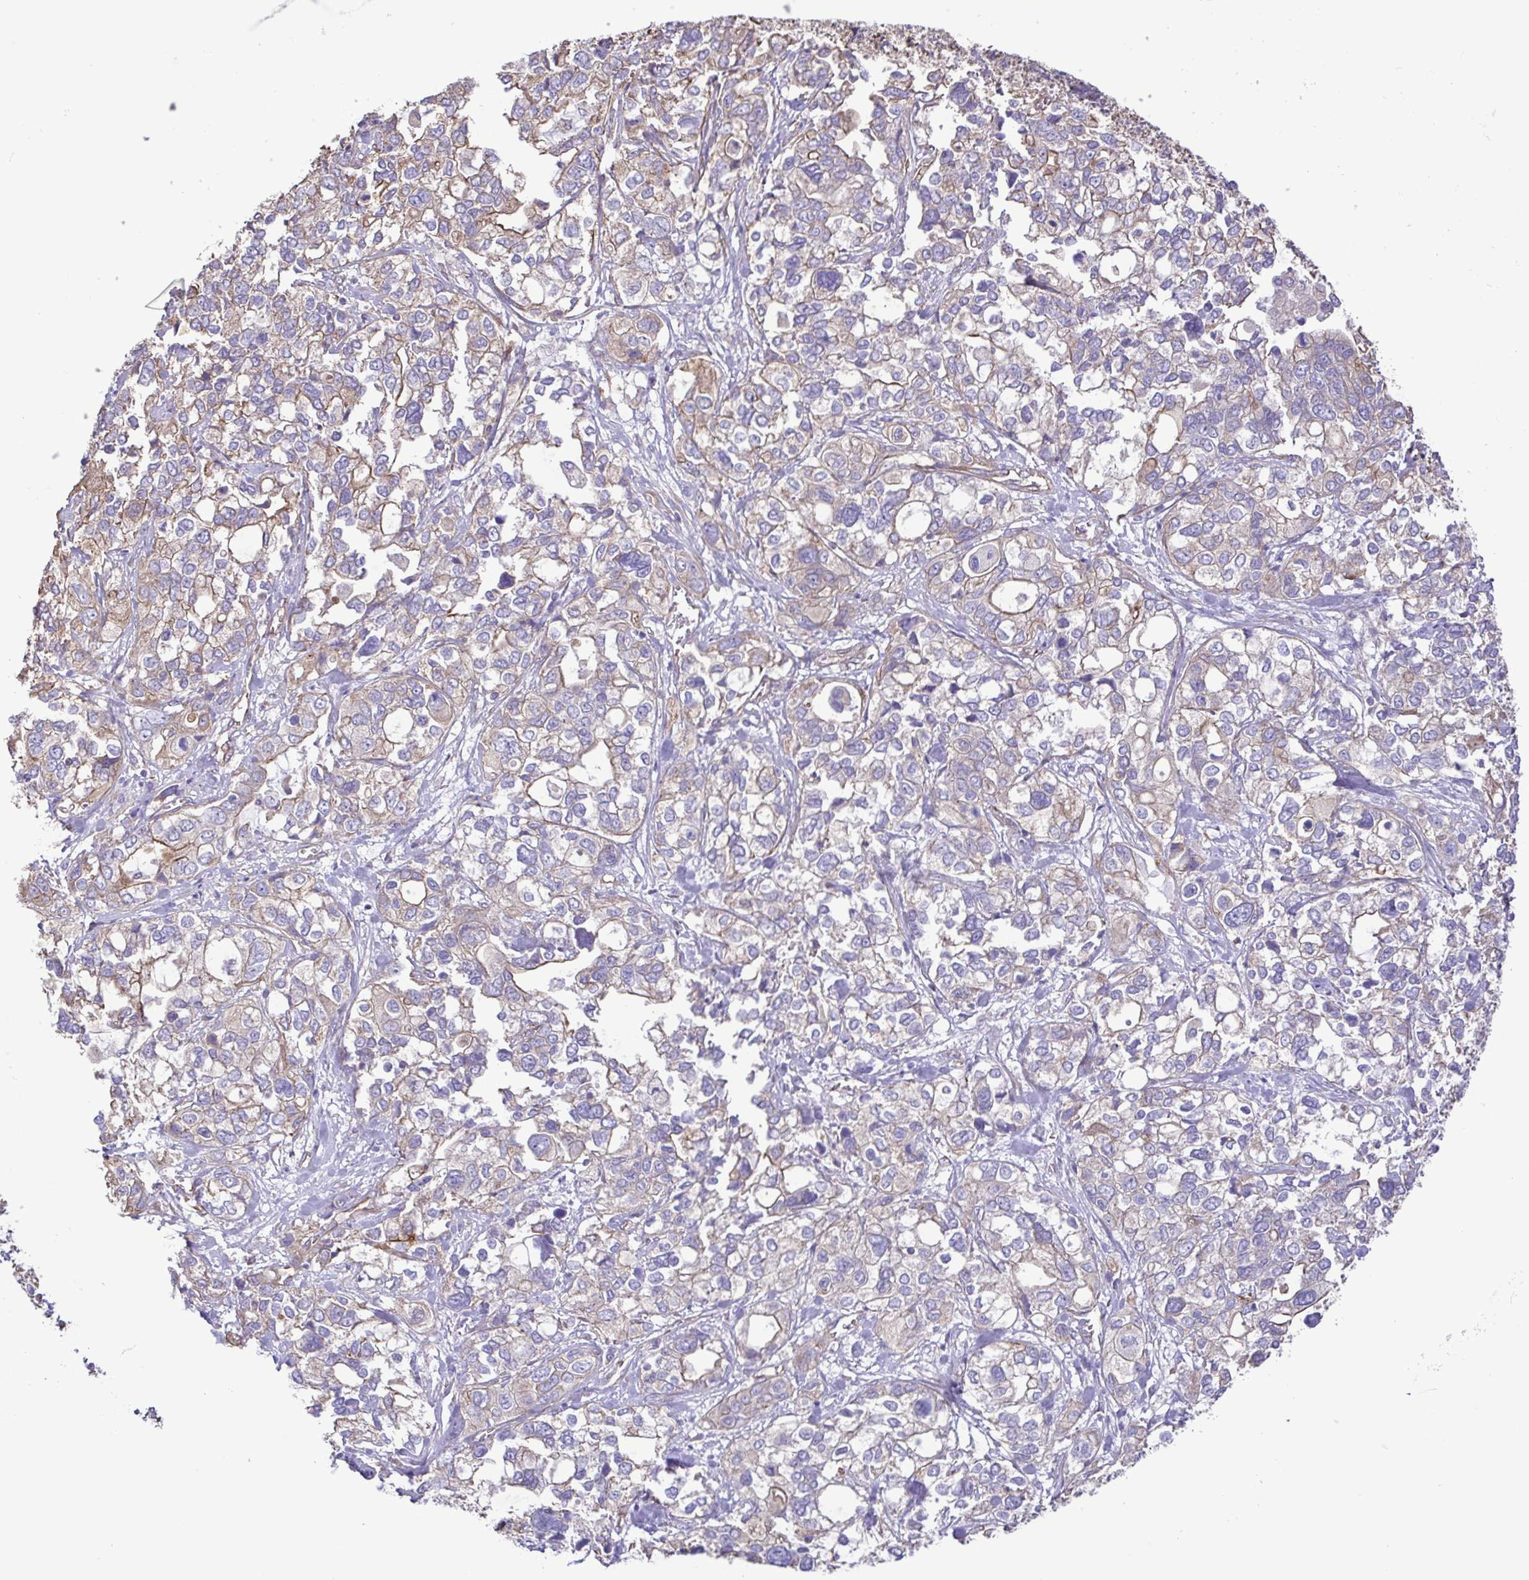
{"staining": {"intensity": "moderate", "quantity": "25%-75%", "location": "cytoplasmic/membranous"}, "tissue": "stomach cancer", "cell_type": "Tumor cells", "image_type": "cancer", "snomed": [{"axis": "morphology", "description": "Adenocarcinoma, NOS"}, {"axis": "topography", "description": "Stomach, upper"}], "caption": "There is medium levels of moderate cytoplasmic/membranous positivity in tumor cells of stomach cancer (adenocarcinoma), as demonstrated by immunohistochemical staining (brown color).", "gene": "FLT1", "patient": {"sex": "female", "age": 81}}